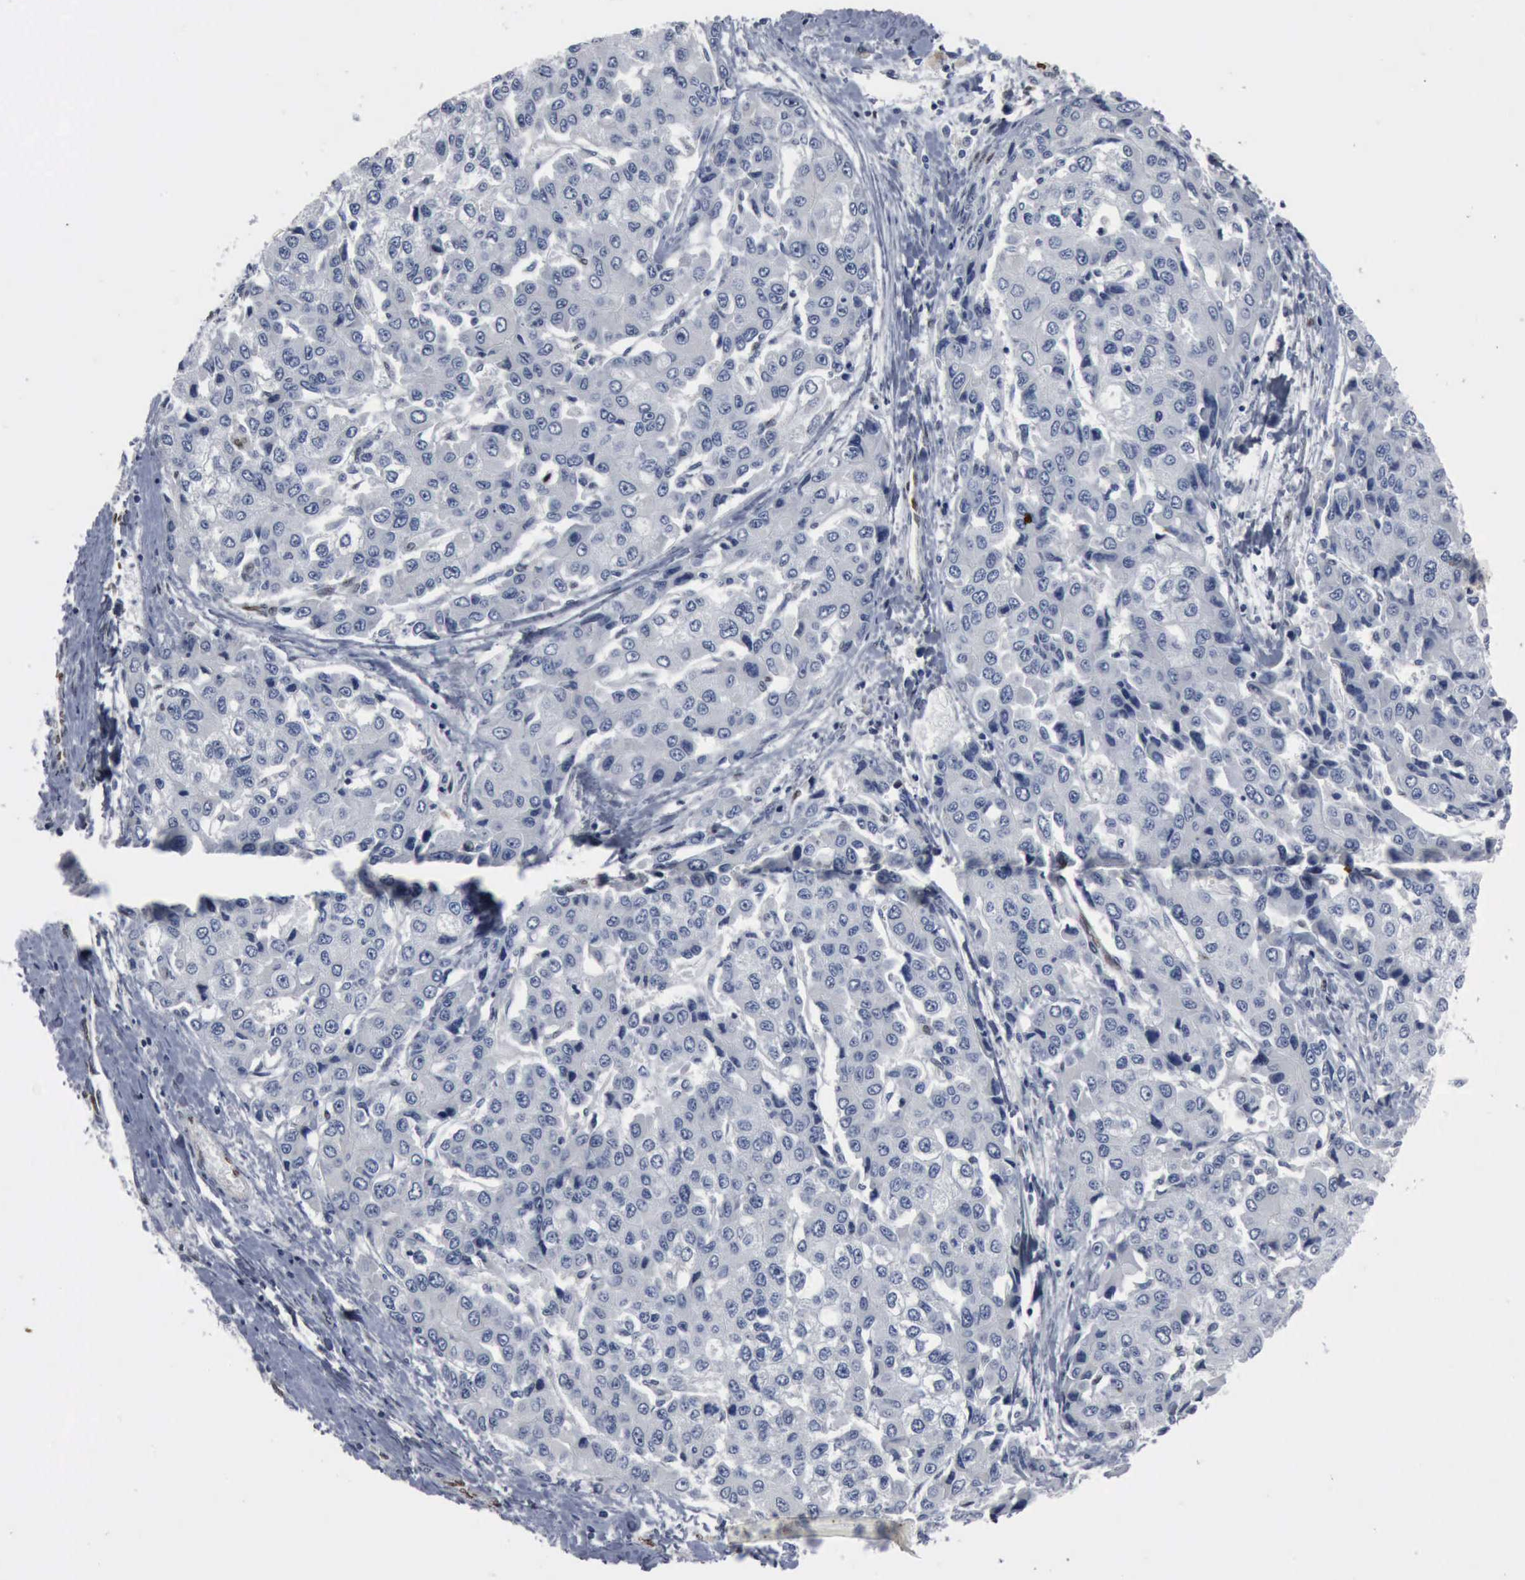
{"staining": {"intensity": "negative", "quantity": "none", "location": "none"}, "tissue": "liver cancer", "cell_type": "Tumor cells", "image_type": "cancer", "snomed": [{"axis": "morphology", "description": "Carcinoma, Hepatocellular, NOS"}, {"axis": "topography", "description": "Liver"}], "caption": "The micrograph displays no staining of tumor cells in hepatocellular carcinoma (liver). (Brightfield microscopy of DAB (3,3'-diaminobenzidine) IHC at high magnification).", "gene": "FGF2", "patient": {"sex": "female", "age": 66}}